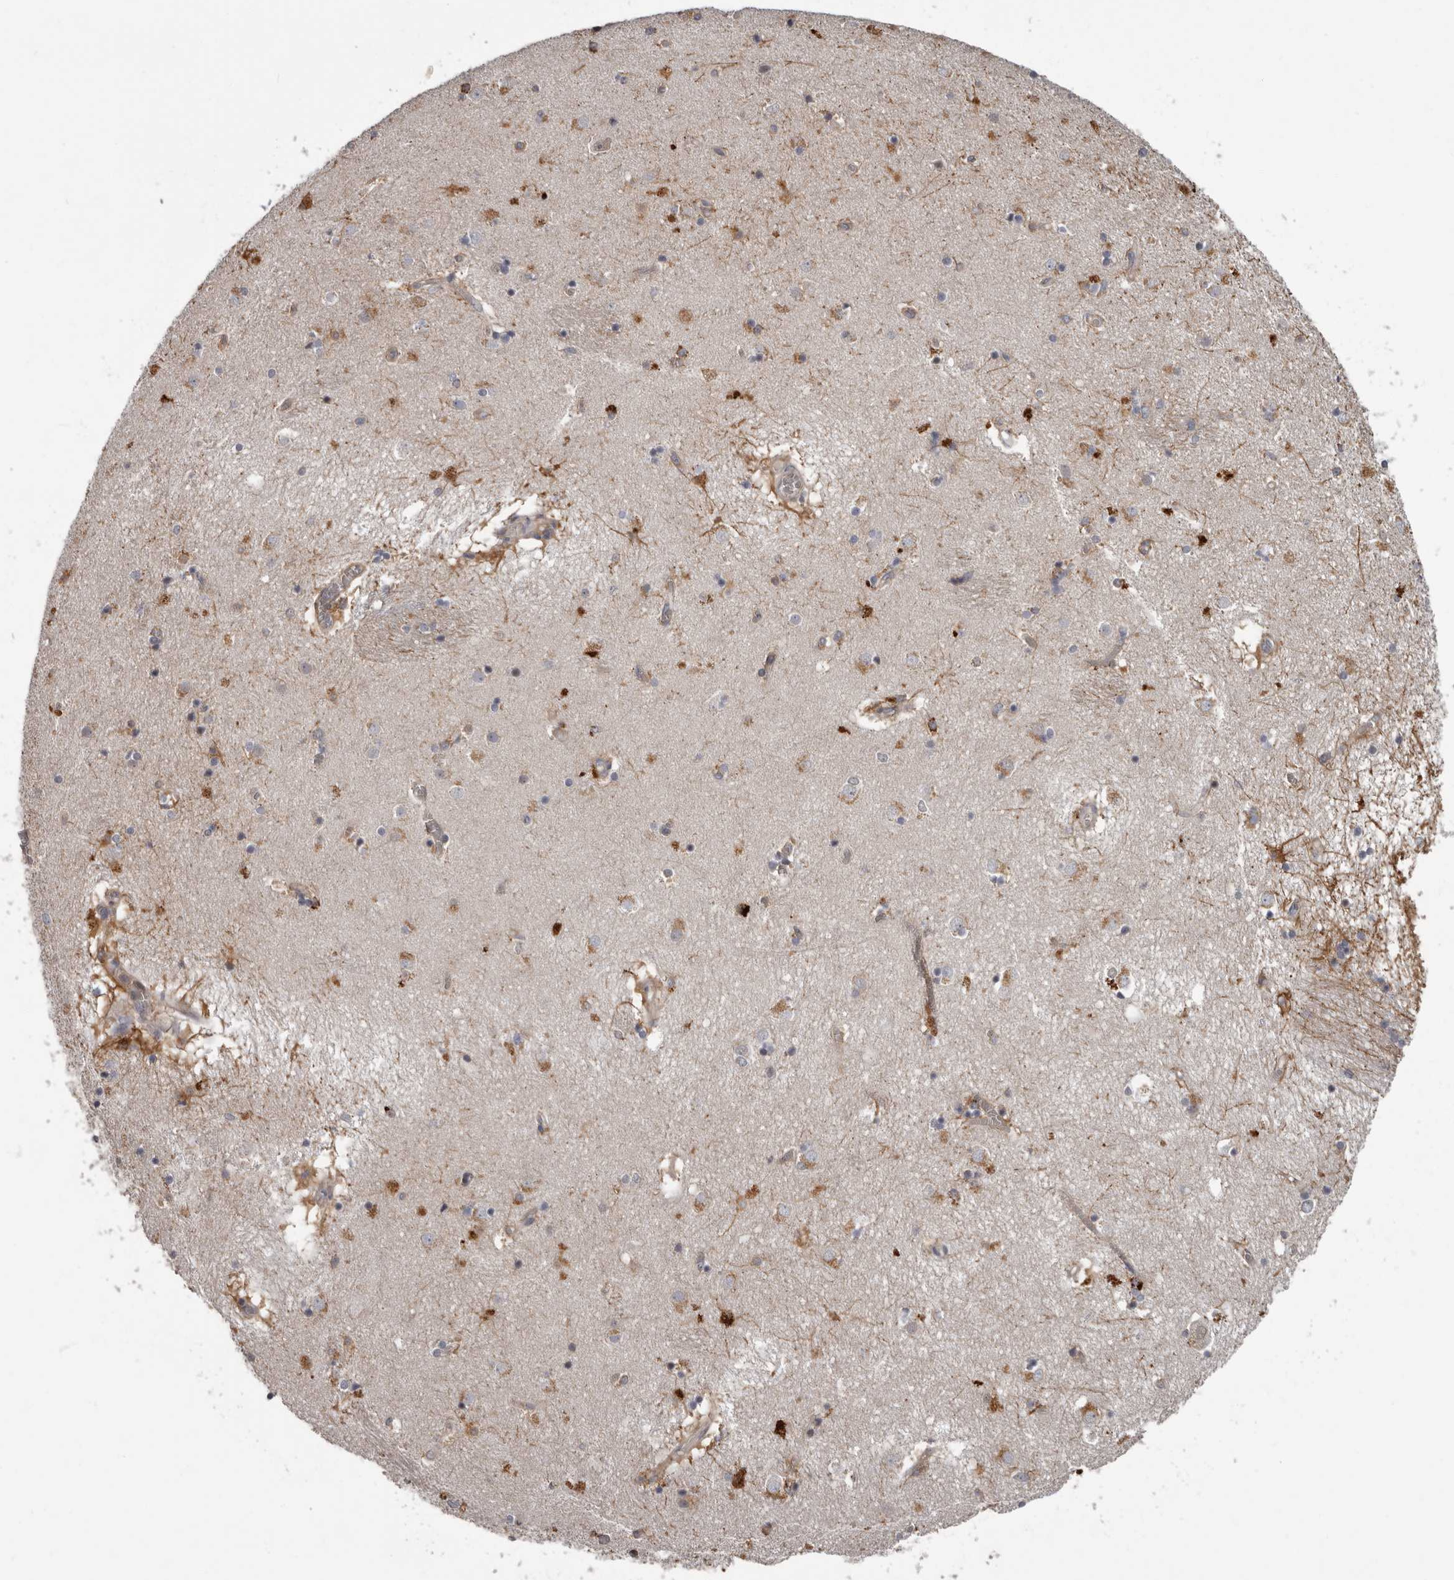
{"staining": {"intensity": "weak", "quantity": "<25%", "location": "cytoplasmic/membranous"}, "tissue": "caudate", "cell_type": "Glial cells", "image_type": "normal", "snomed": [{"axis": "morphology", "description": "Normal tissue, NOS"}, {"axis": "topography", "description": "Lateral ventricle wall"}], "caption": "IHC image of unremarkable caudate: human caudate stained with DAB demonstrates no significant protein expression in glial cells. (DAB (3,3'-diaminobenzidine) IHC with hematoxylin counter stain).", "gene": "FGFR4", "patient": {"sex": "male", "age": 70}}